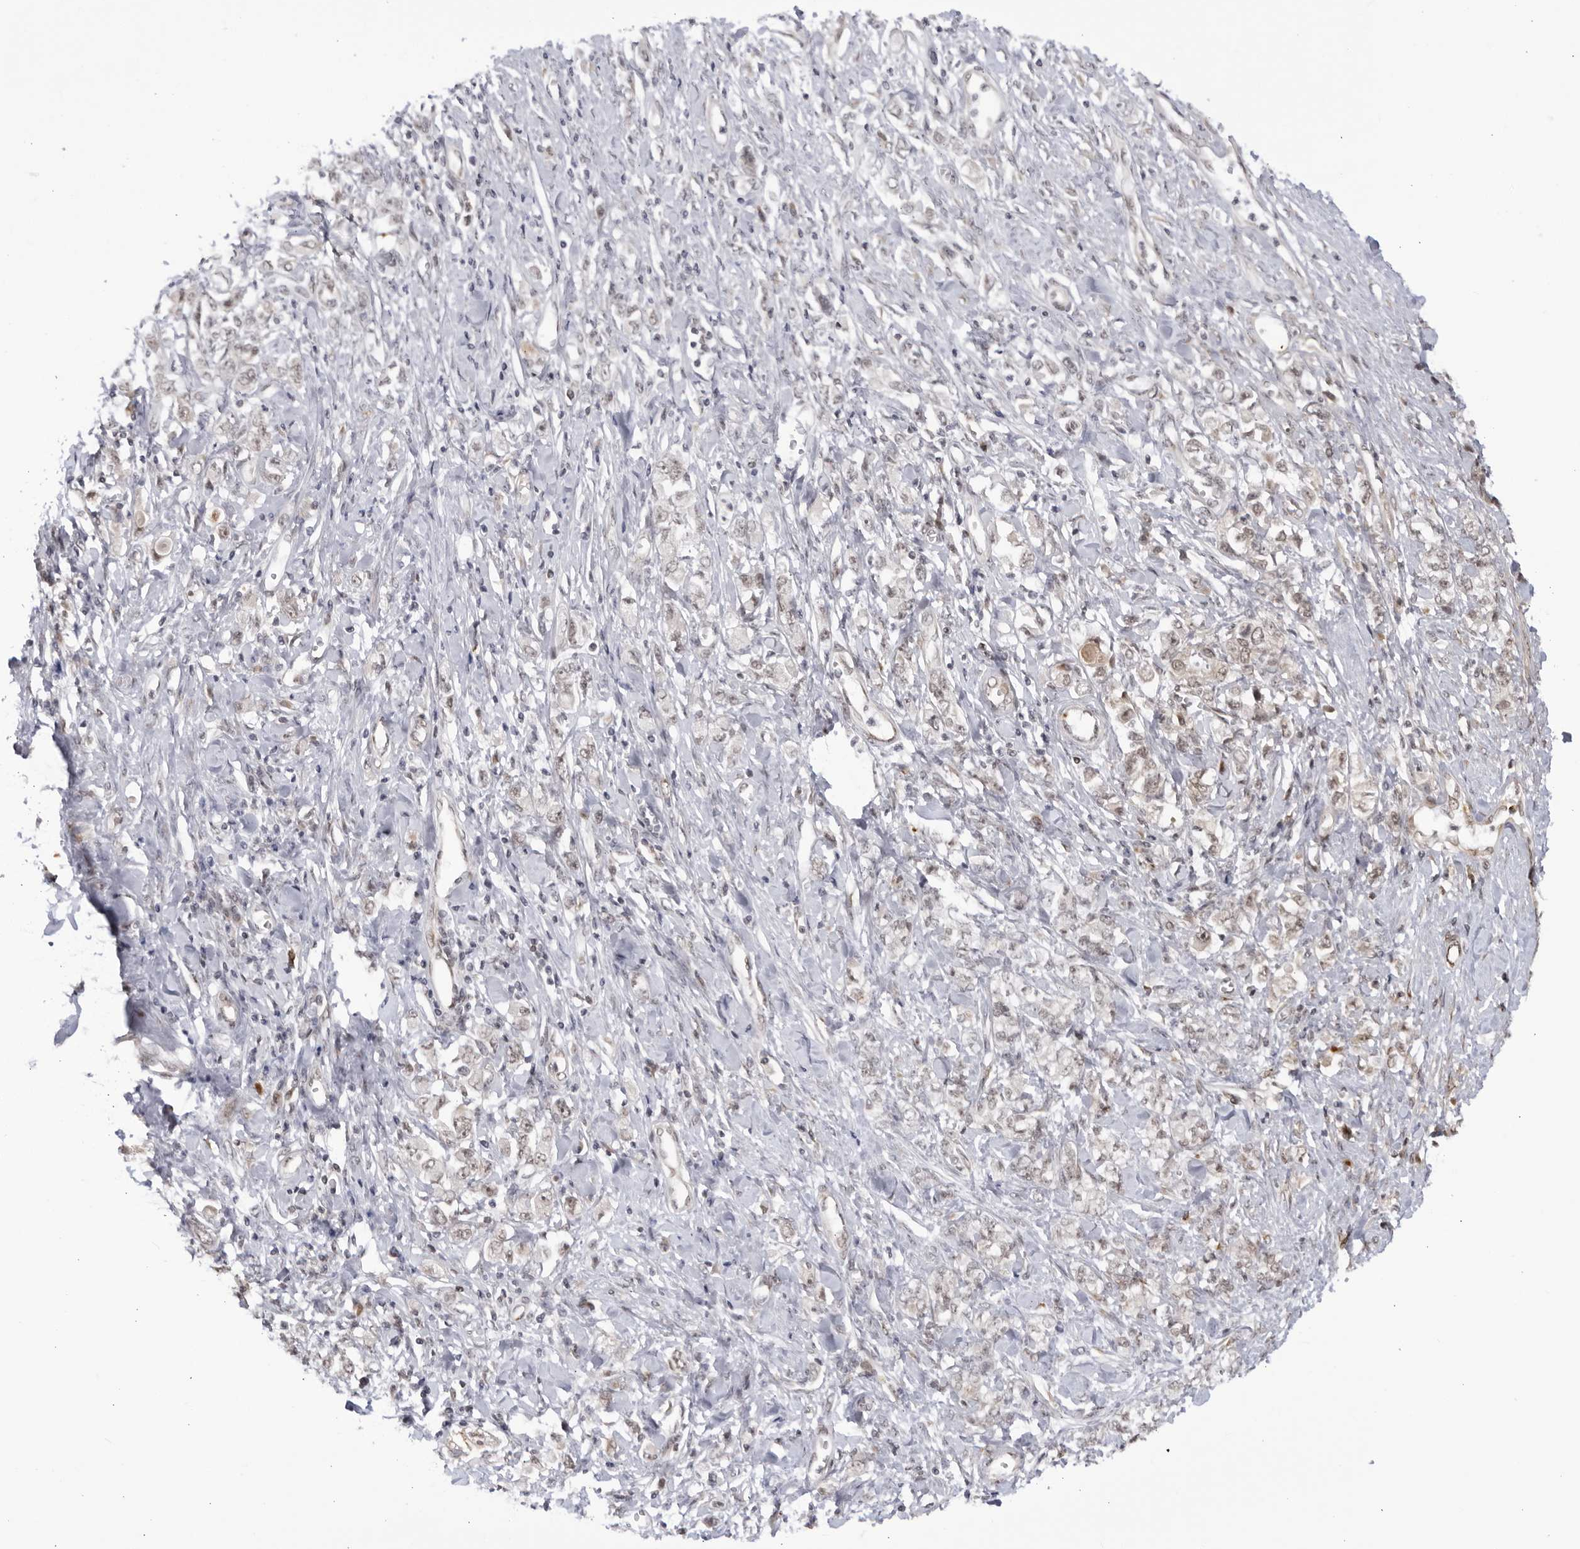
{"staining": {"intensity": "weak", "quantity": "<25%", "location": "cytoplasmic/membranous"}, "tissue": "stomach cancer", "cell_type": "Tumor cells", "image_type": "cancer", "snomed": [{"axis": "morphology", "description": "Adenocarcinoma, NOS"}, {"axis": "topography", "description": "Stomach"}], "caption": "Histopathology image shows no protein staining in tumor cells of stomach cancer (adenocarcinoma) tissue.", "gene": "RASGEF1C", "patient": {"sex": "female", "age": 76}}